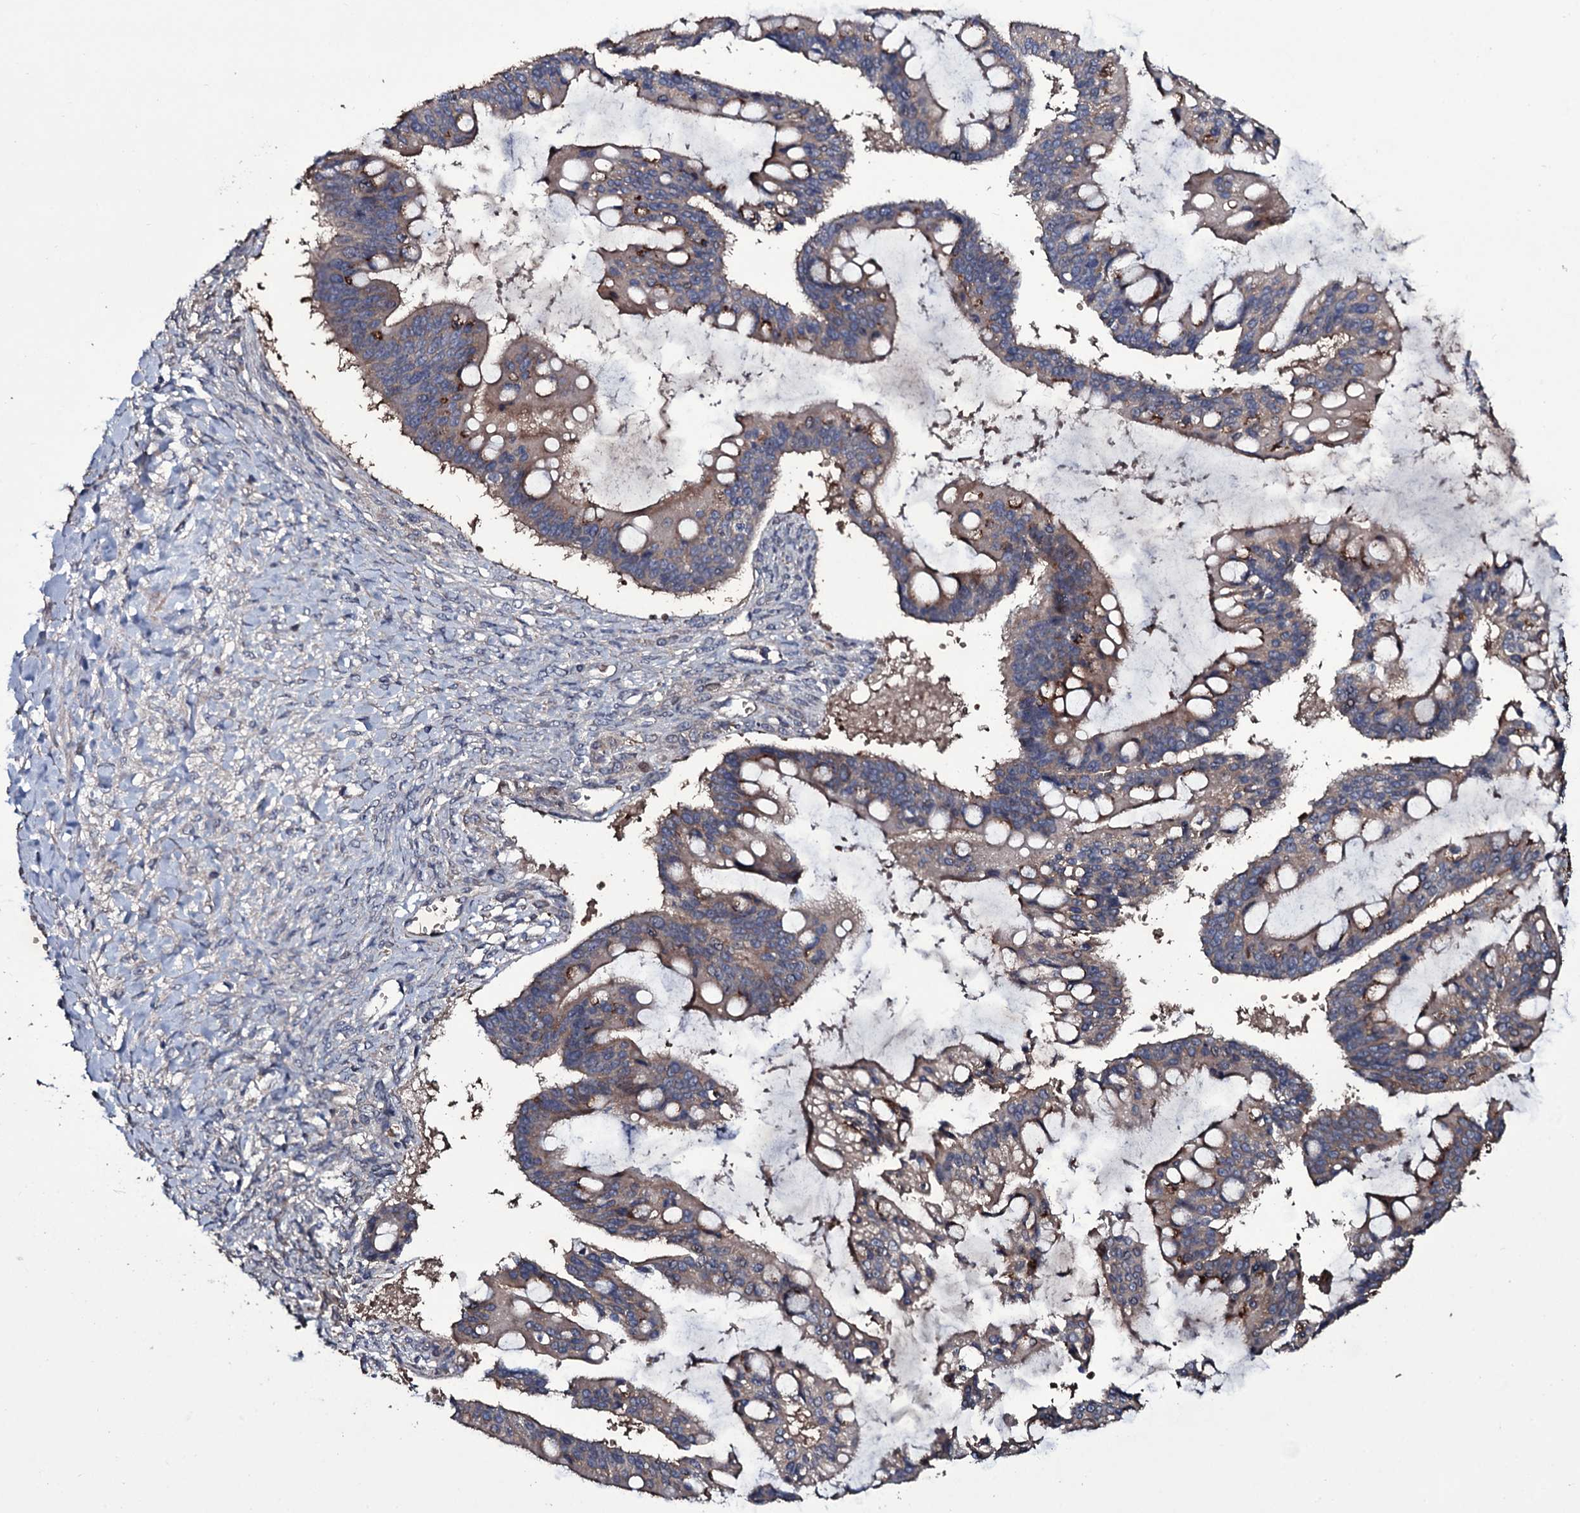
{"staining": {"intensity": "weak", "quantity": ">75%", "location": "cytoplasmic/membranous"}, "tissue": "ovarian cancer", "cell_type": "Tumor cells", "image_type": "cancer", "snomed": [{"axis": "morphology", "description": "Cystadenocarcinoma, mucinous, NOS"}, {"axis": "topography", "description": "Ovary"}], "caption": "There is low levels of weak cytoplasmic/membranous expression in tumor cells of ovarian mucinous cystadenocarcinoma, as demonstrated by immunohistochemical staining (brown color).", "gene": "ZSWIM8", "patient": {"sex": "female", "age": 73}}